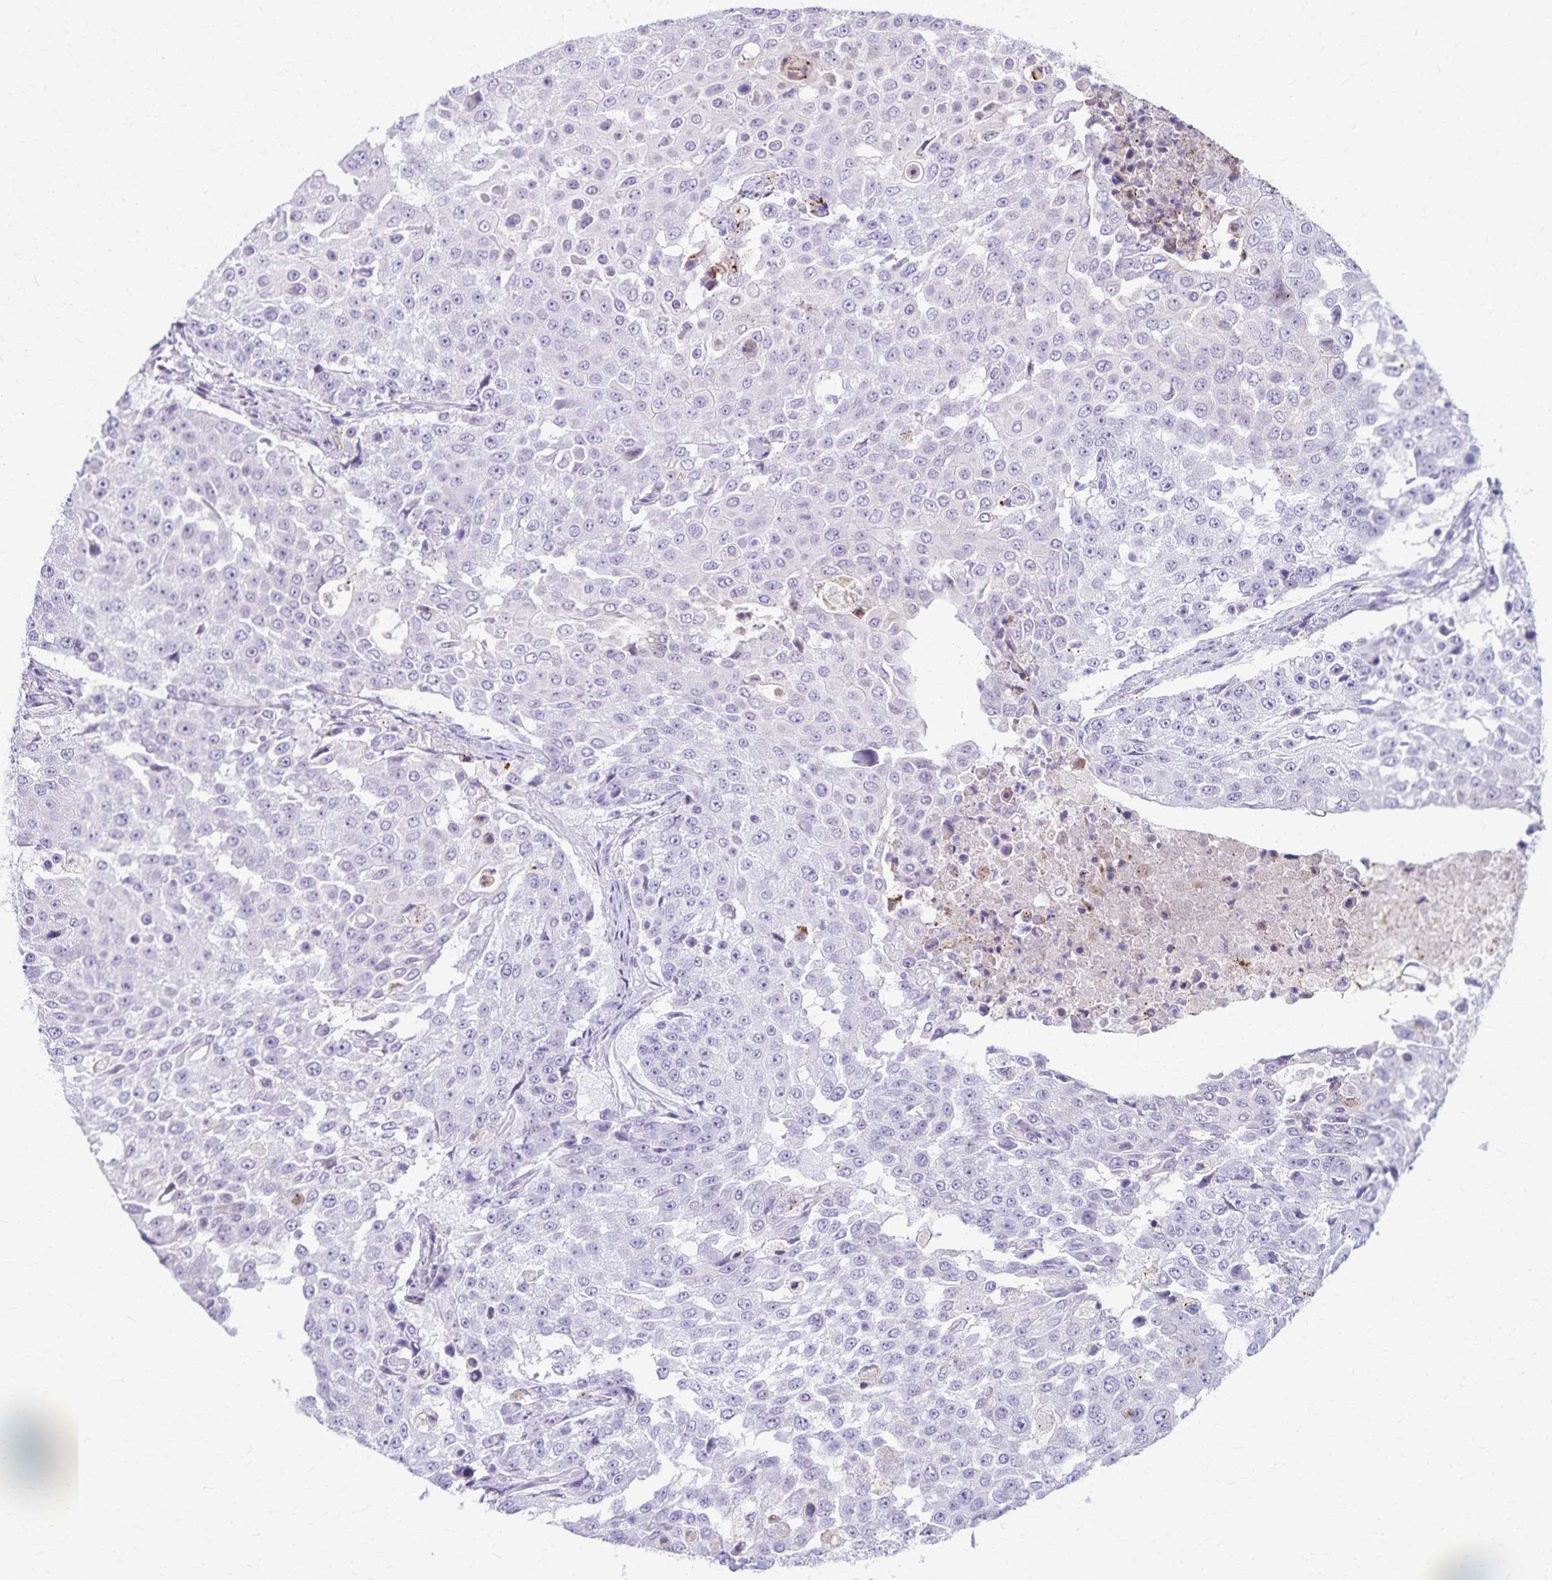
{"staining": {"intensity": "negative", "quantity": "none", "location": "none"}, "tissue": "urothelial cancer", "cell_type": "Tumor cells", "image_type": "cancer", "snomed": [{"axis": "morphology", "description": "Urothelial carcinoma, High grade"}, {"axis": "topography", "description": "Urinary bladder"}], "caption": "Immunohistochemistry (IHC) image of neoplastic tissue: human urothelial cancer stained with DAB (3,3'-diaminobenzidine) demonstrates no significant protein positivity in tumor cells.", "gene": "TMEM60", "patient": {"sex": "female", "age": 63}}